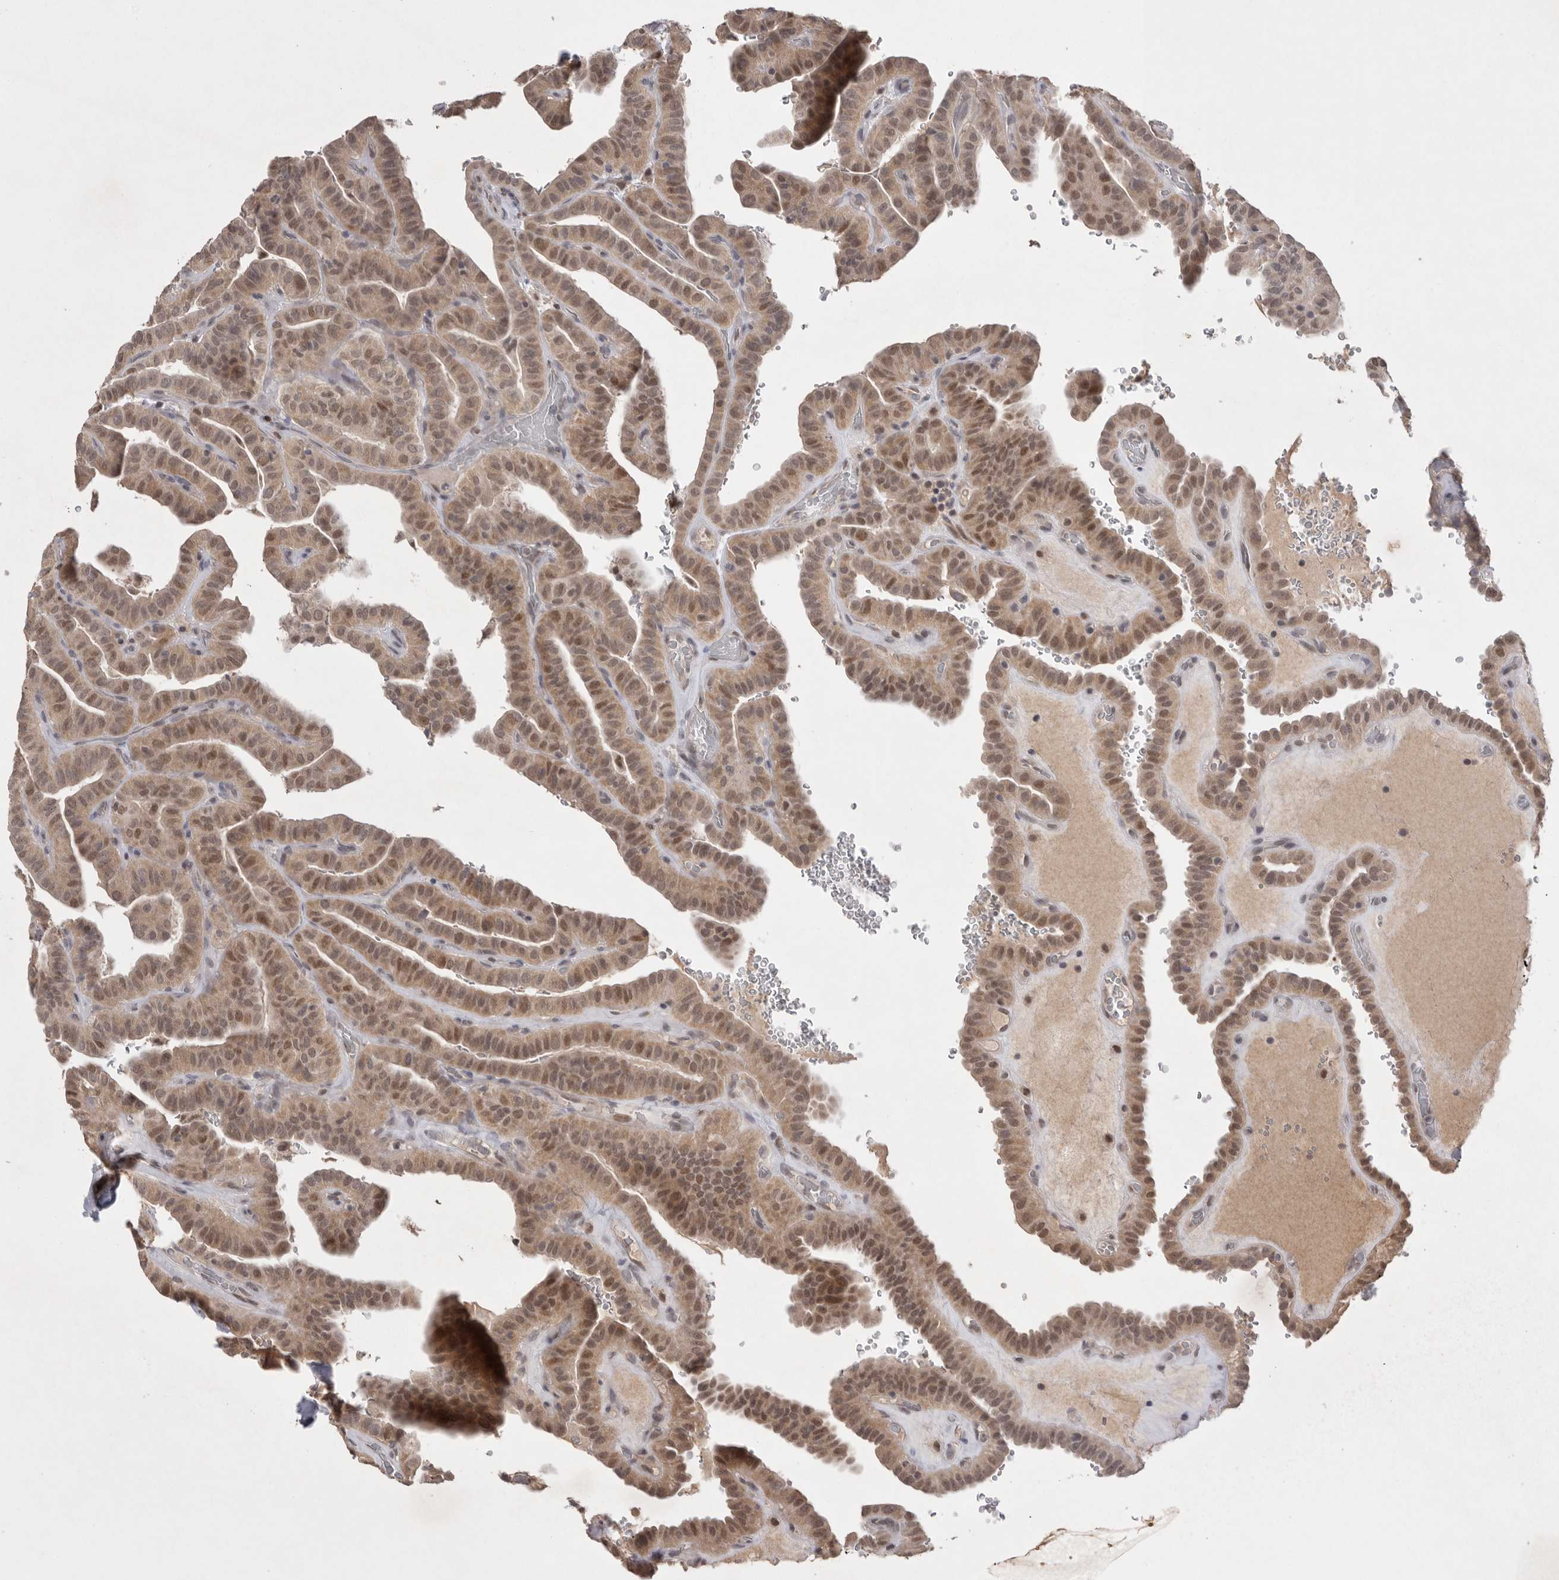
{"staining": {"intensity": "moderate", "quantity": ">75%", "location": "cytoplasmic/membranous,nuclear"}, "tissue": "thyroid cancer", "cell_type": "Tumor cells", "image_type": "cancer", "snomed": [{"axis": "morphology", "description": "Papillary adenocarcinoma, NOS"}, {"axis": "topography", "description": "Thyroid gland"}], "caption": "Immunohistochemical staining of human thyroid cancer displays medium levels of moderate cytoplasmic/membranous and nuclear expression in approximately >75% of tumor cells. The protein is shown in brown color, while the nuclei are stained blue.", "gene": "HUS1", "patient": {"sex": "male", "age": 77}}